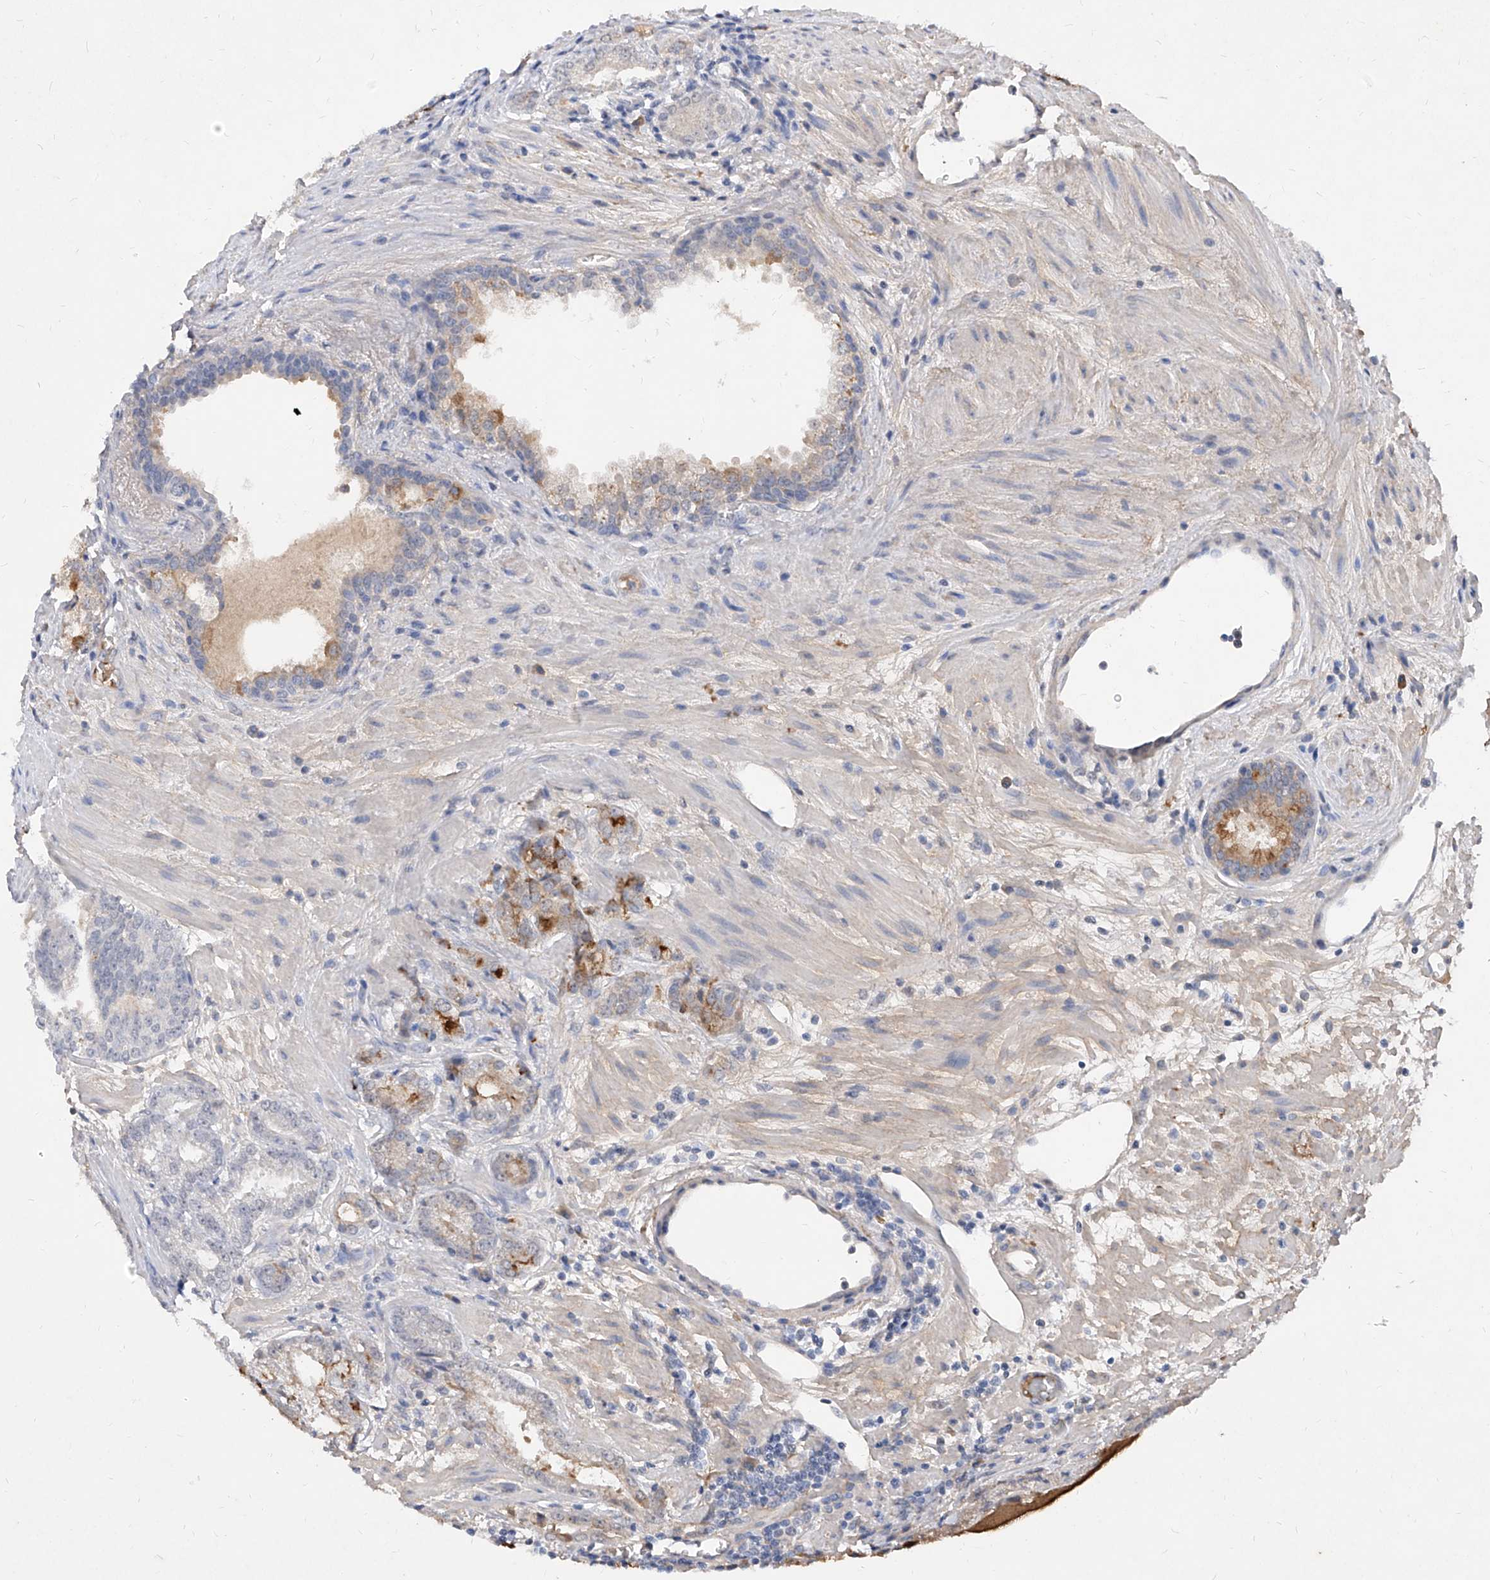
{"staining": {"intensity": "moderate", "quantity": "<25%", "location": "cytoplasmic/membranous"}, "tissue": "prostate cancer", "cell_type": "Tumor cells", "image_type": "cancer", "snomed": [{"axis": "morphology", "description": "Normal morphology"}, {"axis": "morphology", "description": "Adenocarcinoma, Low grade"}, {"axis": "topography", "description": "Prostate"}], "caption": "An image of prostate cancer (low-grade adenocarcinoma) stained for a protein exhibits moderate cytoplasmic/membranous brown staining in tumor cells.", "gene": "C4A", "patient": {"sex": "male", "age": 72}}